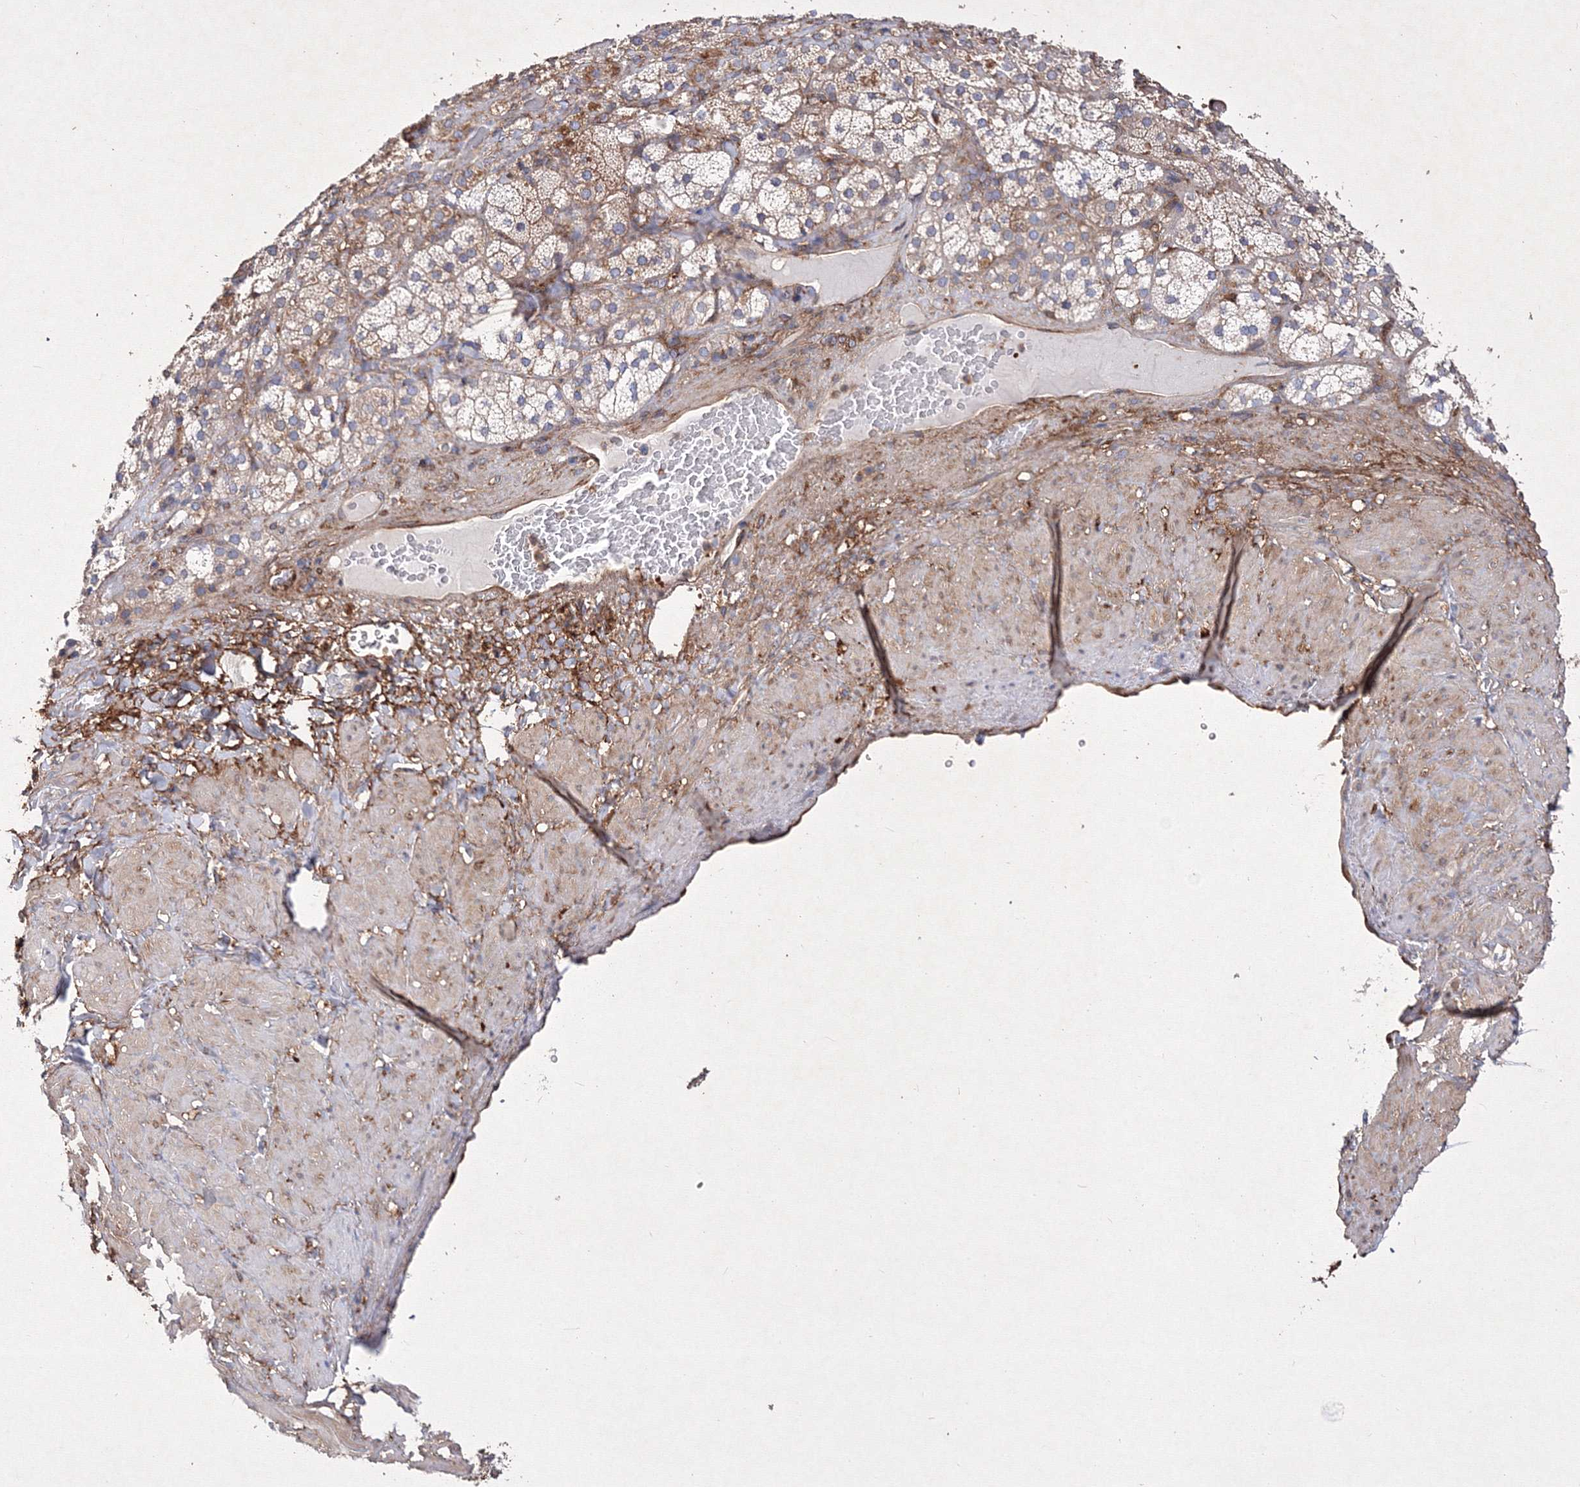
{"staining": {"intensity": "moderate", "quantity": "25%-75%", "location": "cytoplasmic/membranous"}, "tissue": "adrenal gland", "cell_type": "Glandular cells", "image_type": "normal", "snomed": [{"axis": "morphology", "description": "Normal tissue, NOS"}, {"axis": "topography", "description": "Adrenal gland"}], "caption": "A medium amount of moderate cytoplasmic/membranous expression is identified in approximately 25%-75% of glandular cells in unremarkable adrenal gland.", "gene": "SNX18", "patient": {"sex": "male", "age": 57}}